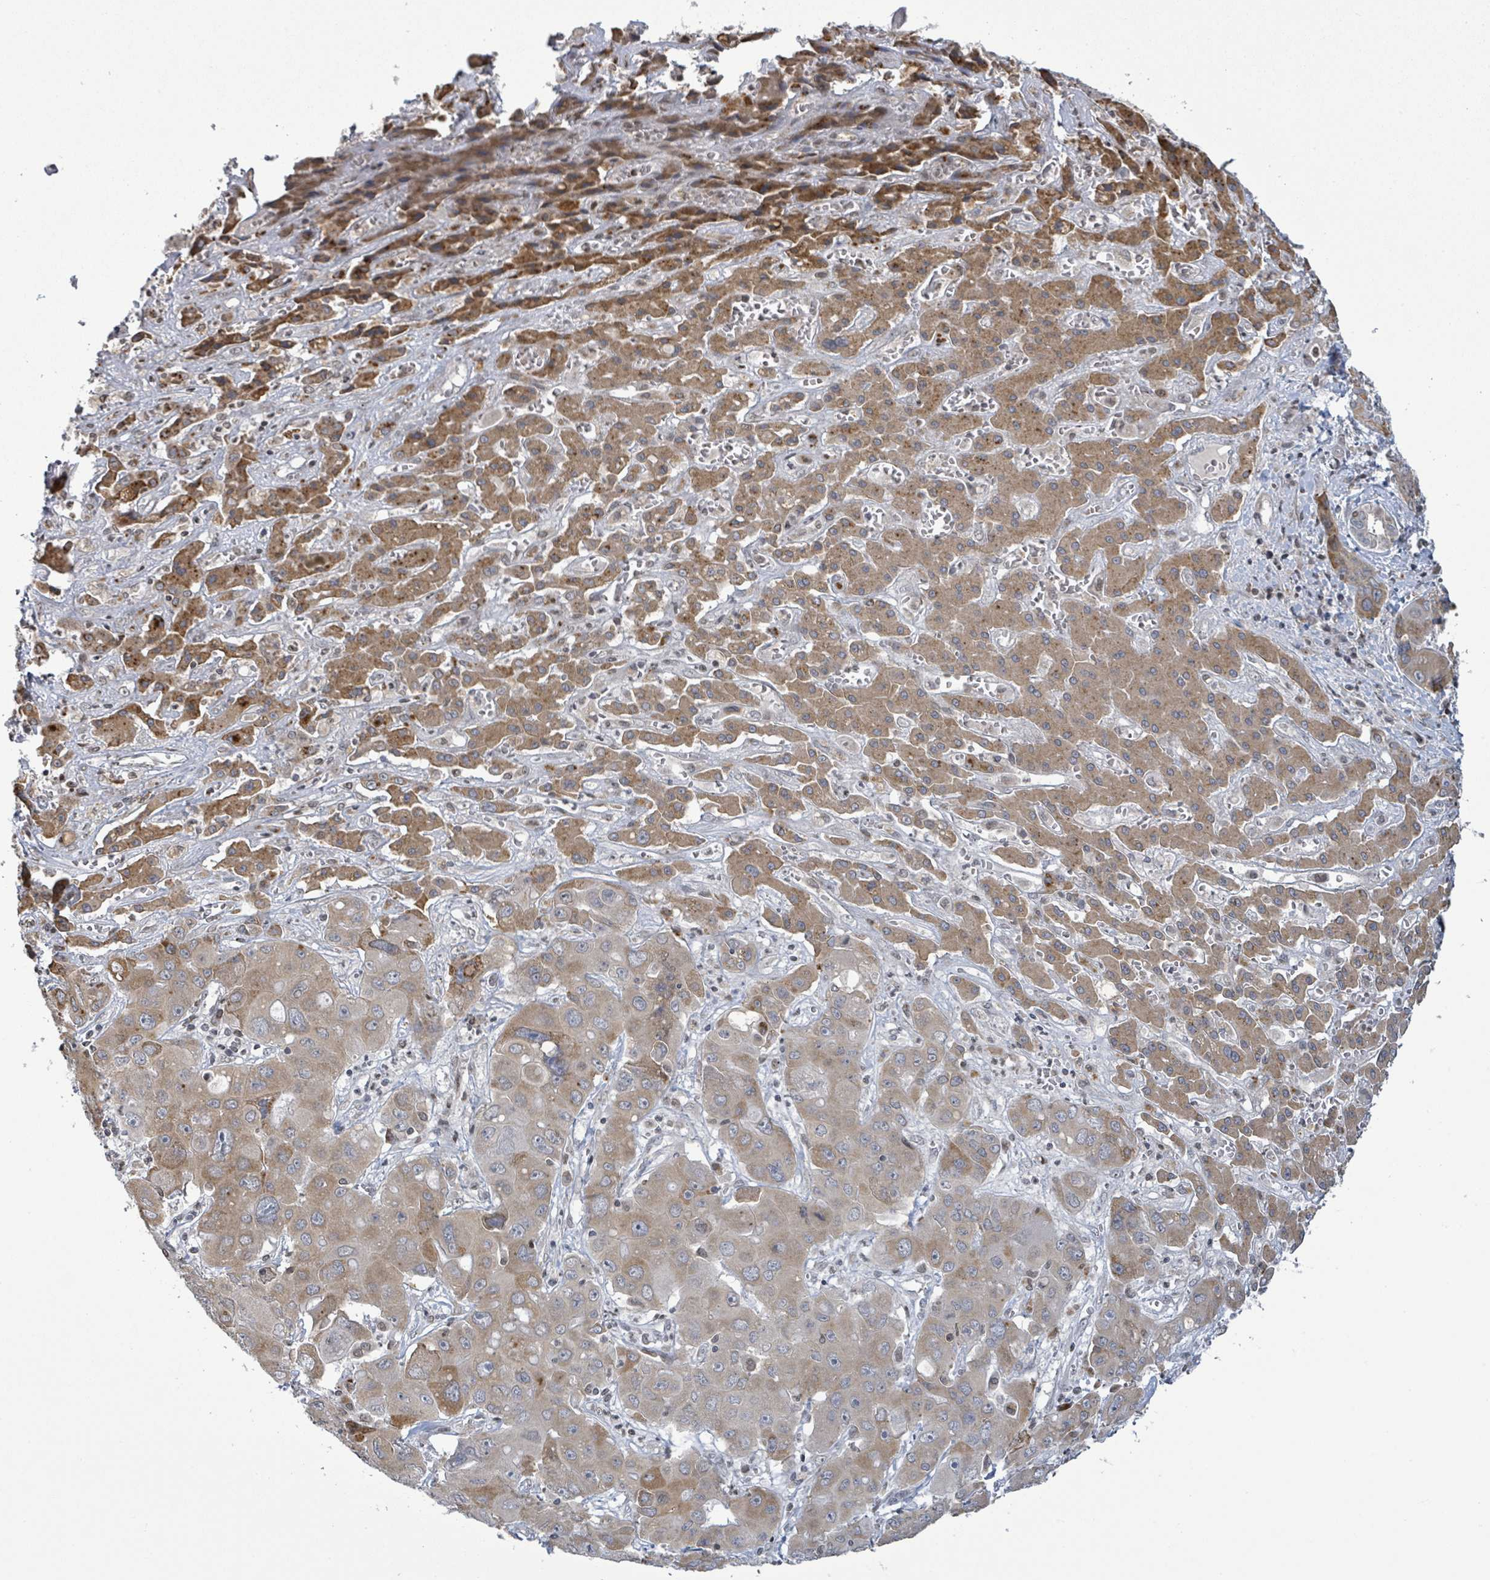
{"staining": {"intensity": "moderate", "quantity": "25%-75%", "location": "cytoplasmic/membranous"}, "tissue": "liver cancer", "cell_type": "Tumor cells", "image_type": "cancer", "snomed": [{"axis": "morphology", "description": "Cholangiocarcinoma"}, {"axis": "topography", "description": "Liver"}], "caption": "Immunohistochemical staining of human cholangiocarcinoma (liver) displays medium levels of moderate cytoplasmic/membranous positivity in approximately 25%-75% of tumor cells.", "gene": "SBF2", "patient": {"sex": "male", "age": 67}}